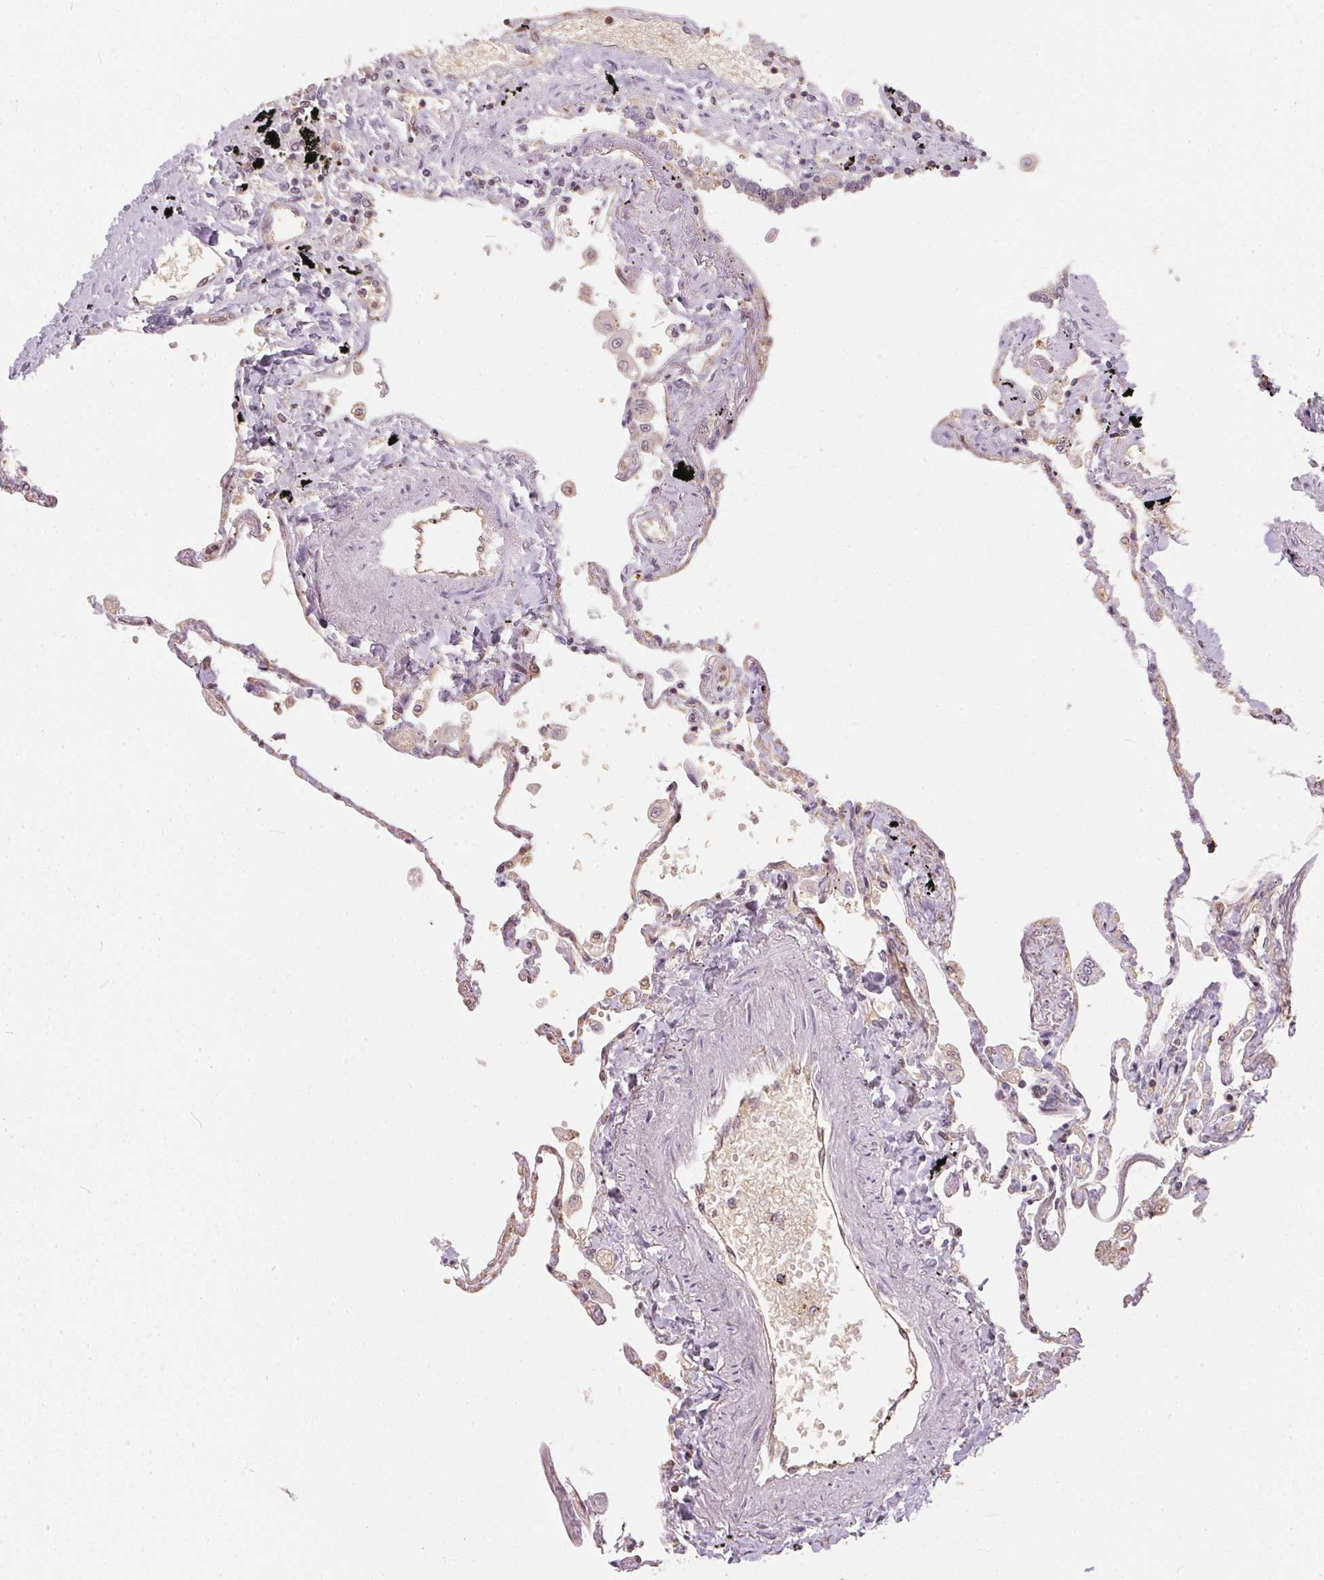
{"staining": {"intensity": "negative", "quantity": "none", "location": "none"}, "tissue": "lung", "cell_type": "Alveolar cells", "image_type": "normal", "snomed": [{"axis": "morphology", "description": "Normal tissue, NOS"}, {"axis": "morphology", "description": "Adenocarcinoma, NOS"}, {"axis": "topography", "description": "Cartilage tissue"}, {"axis": "topography", "description": "Lung"}], "caption": "Immunohistochemical staining of normal human lung demonstrates no significant expression in alveolar cells. (DAB immunohistochemistry (IHC) visualized using brightfield microscopy, high magnification).", "gene": "BLMH", "patient": {"sex": "female", "age": 67}}